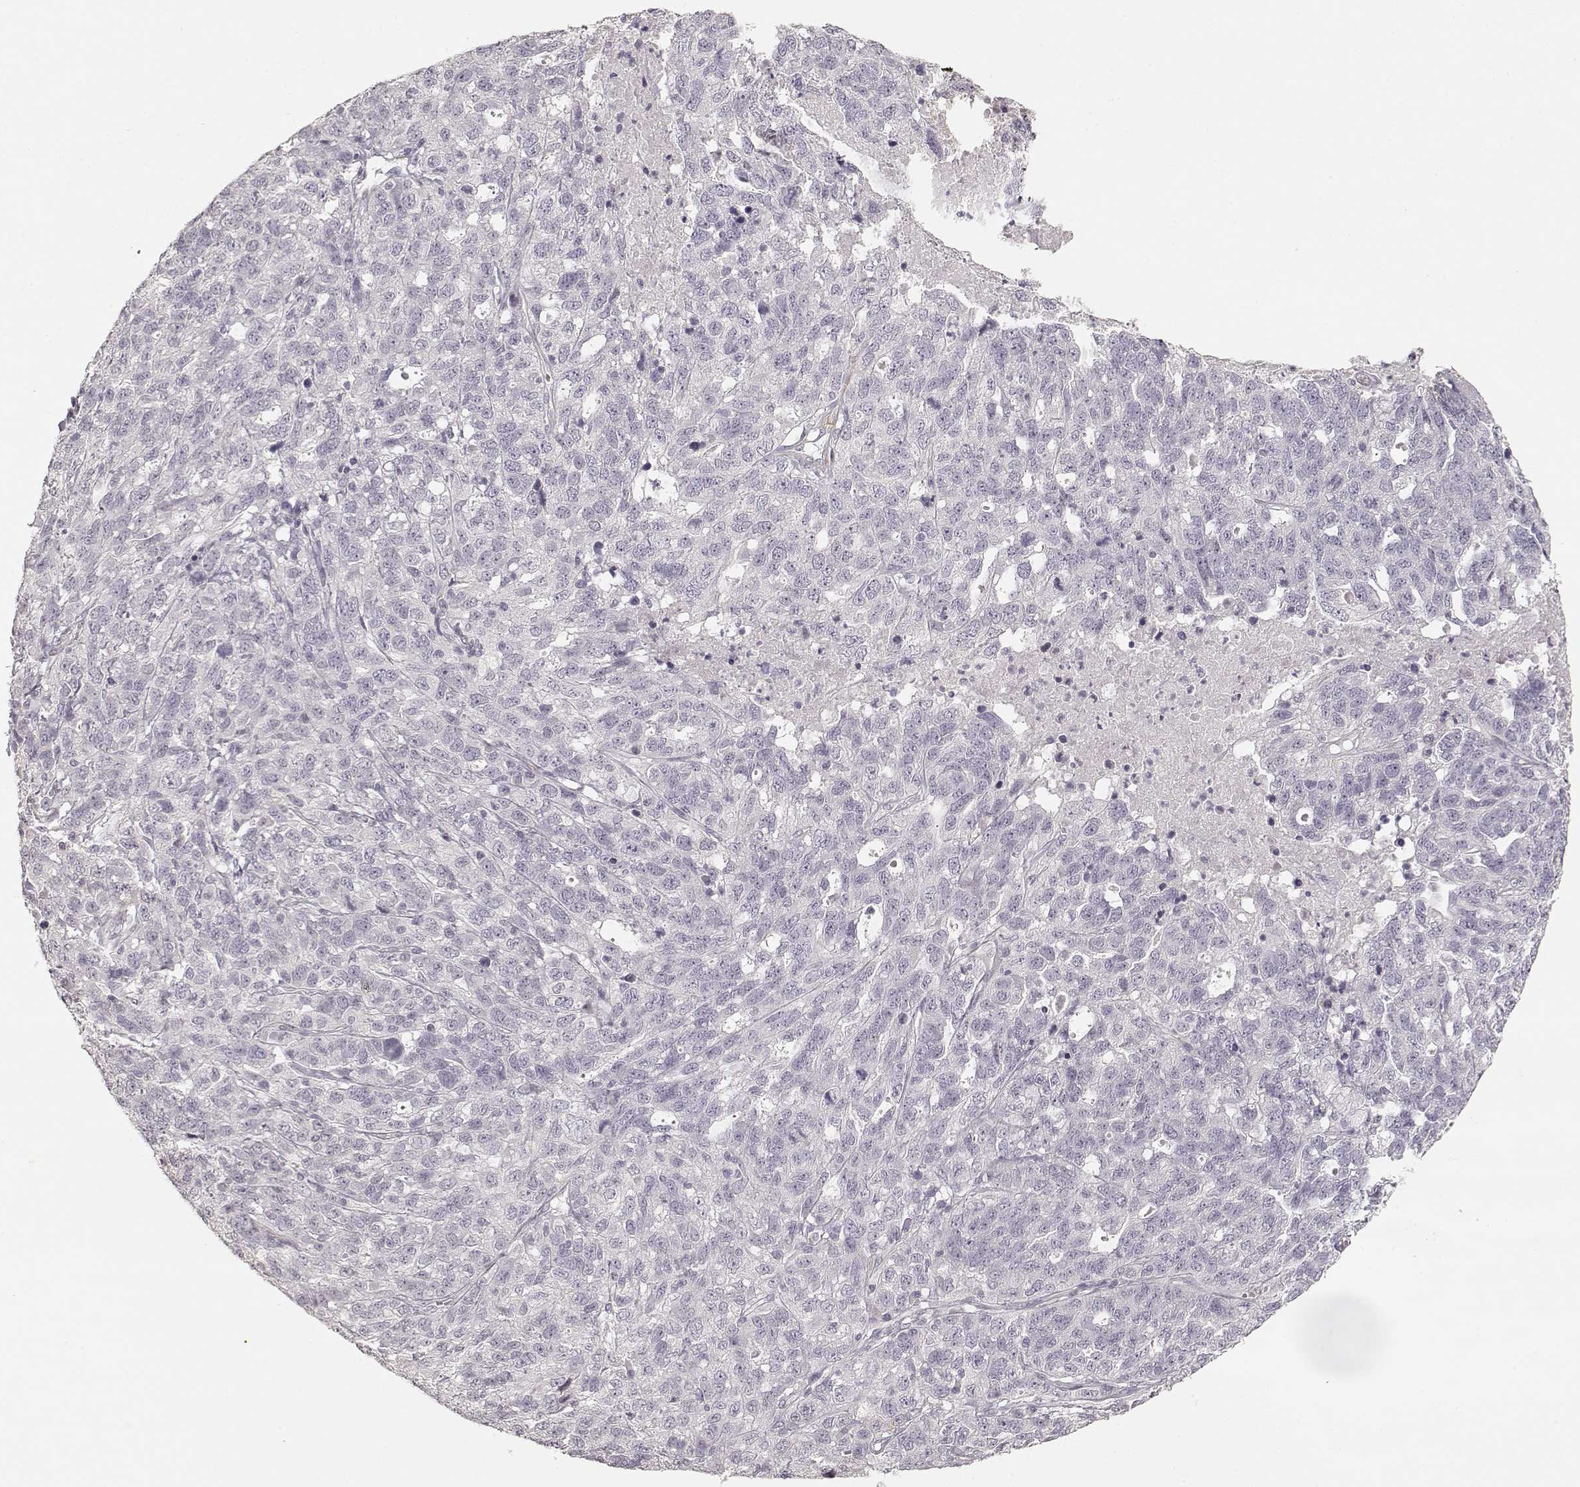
{"staining": {"intensity": "negative", "quantity": "none", "location": "none"}, "tissue": "ovarian cancer", "cell_type": "Tumor cells", "image_type": "cancer", "snomed": [{"axis": "morphology", "description": "Cystadenocarcinoma, serous, NOS"}, {"axis": "topography", "description": "Ovary"}], "caption": "Tumor cells are negative for protein expression in human ovarian cancer.", "gene": "LAMA4", "patient": {"sex": "female", "age": 71}}